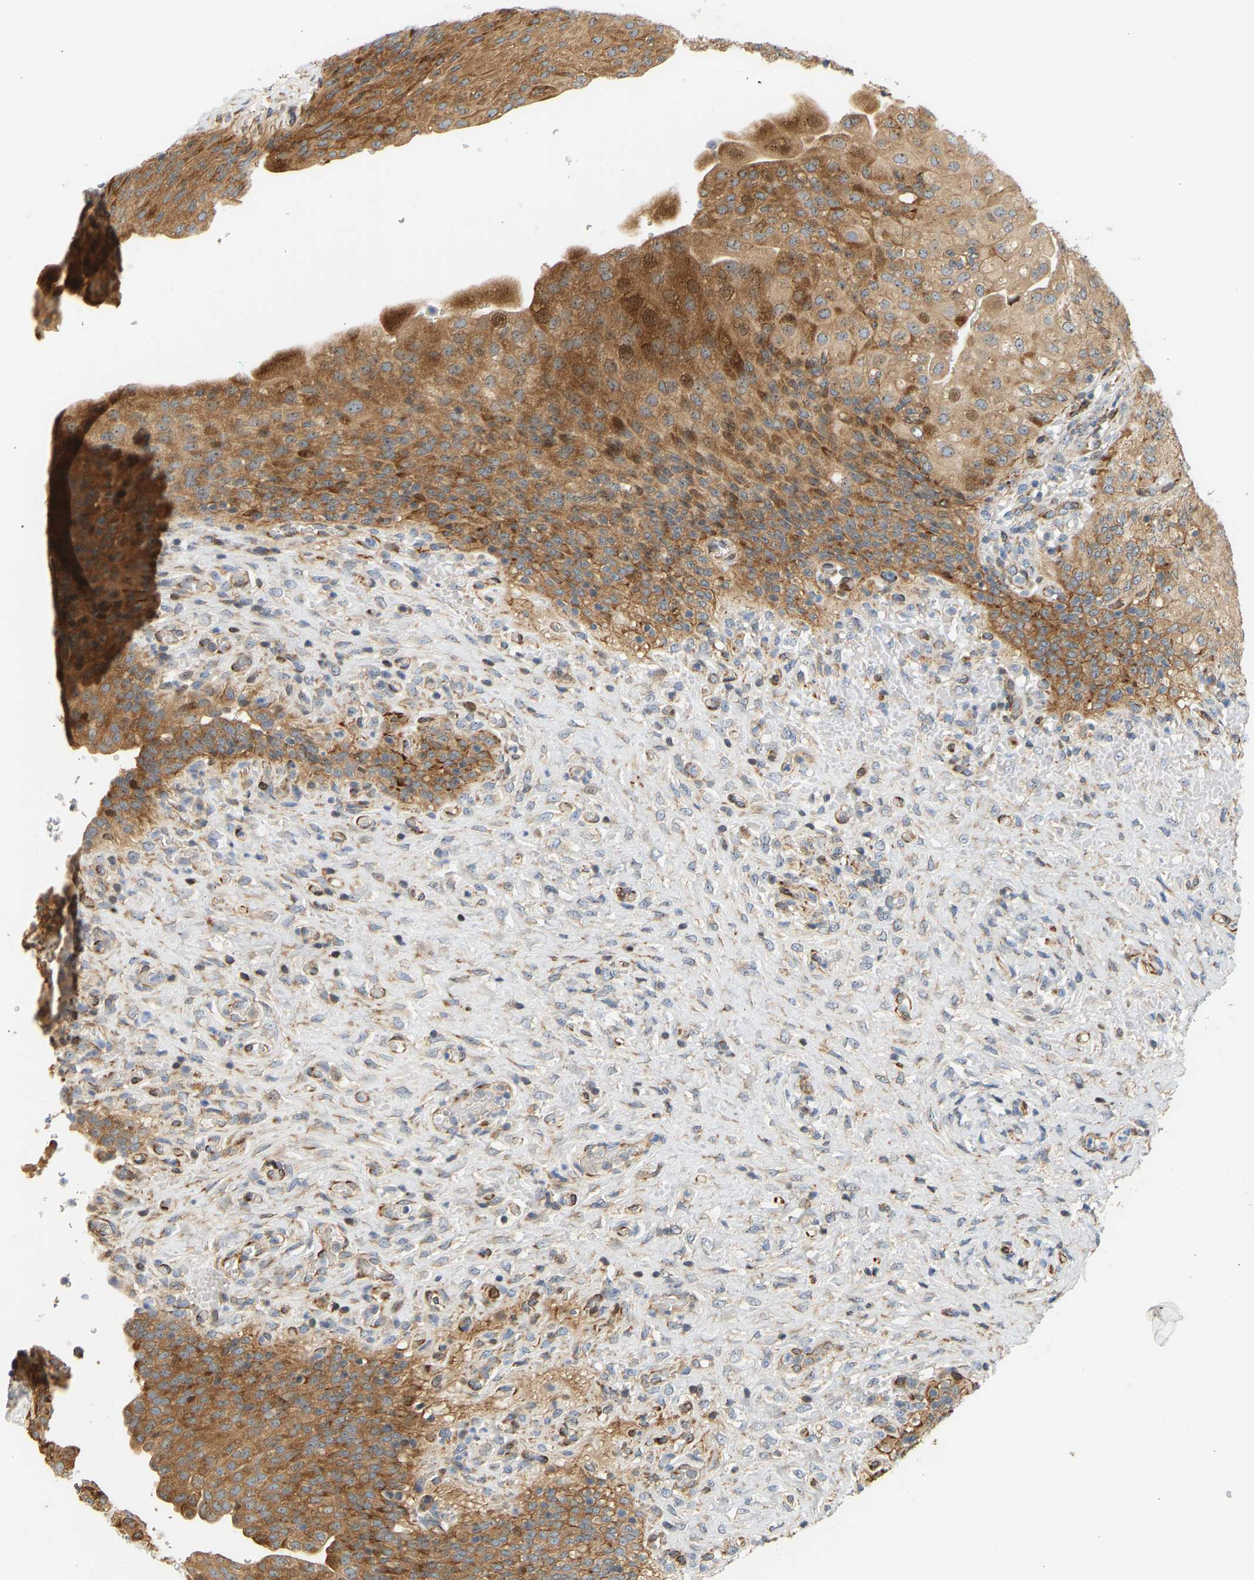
{"staining": {"intensity": "strong", "quantity": ">75%", "location": "cytoplasmic/membranous"}, "tissue": "urinary bladder", "cell_type": "Urothelial cells", "image_type": "normal", "snomed": [{"axis": "morphology", "description": "Urothelial carcinoma, High grade"}, {"axis": "topography", "description": "Urinary bladder"}], "caption": "Protein staining of normal urinary bladder displays strong cytoplasmic/membranous staining in approximately >75% of urothelial cells. The protein is stained brown, and the nuclei are stained in blue (DAB (3,3'-diaminobenzidine) IHC with brightfield microscopy, high magnification).", "gene": "RPS14", "patient": {"sex": "male", "age": 46}}